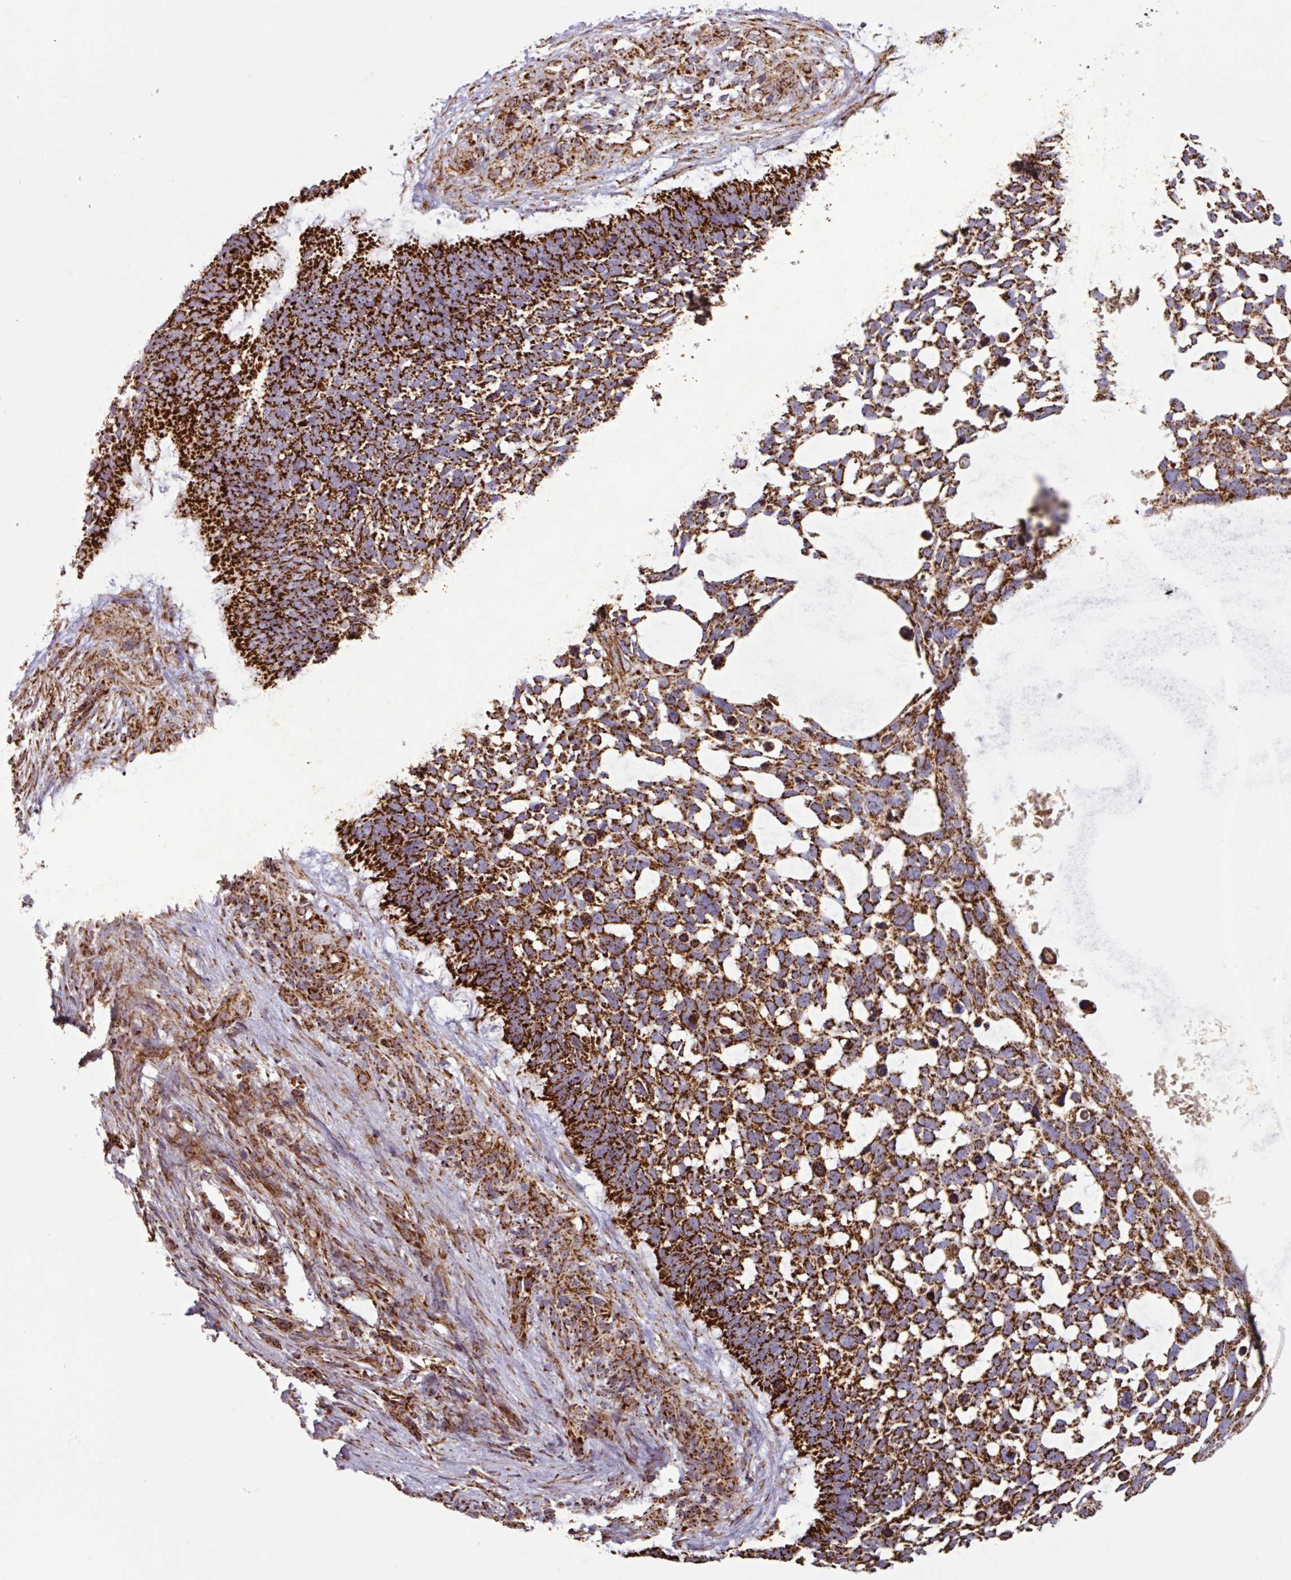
{"staining": {"intensity": "strong", "quantity": ">75%", "location": "cytoplasmic/membranous"}, "tissue": "skin cancer", "cell_type": "Tumor cells", "image_type": "cancer", "snomed": [{"axis": "morphology", "description": "Basal cell carcinoma"}, {"axis": "topography", "description": "Skin"}], "caption": "Strong cytoplasmic/membranous protein positivity is seen in about >75% of tumor cells in skin cancer. The protein of interest is shown in brown color, while the nuclei are stained blue.", "gene": "TRAP1", "patient": {"sex": "male", "age": 88}}